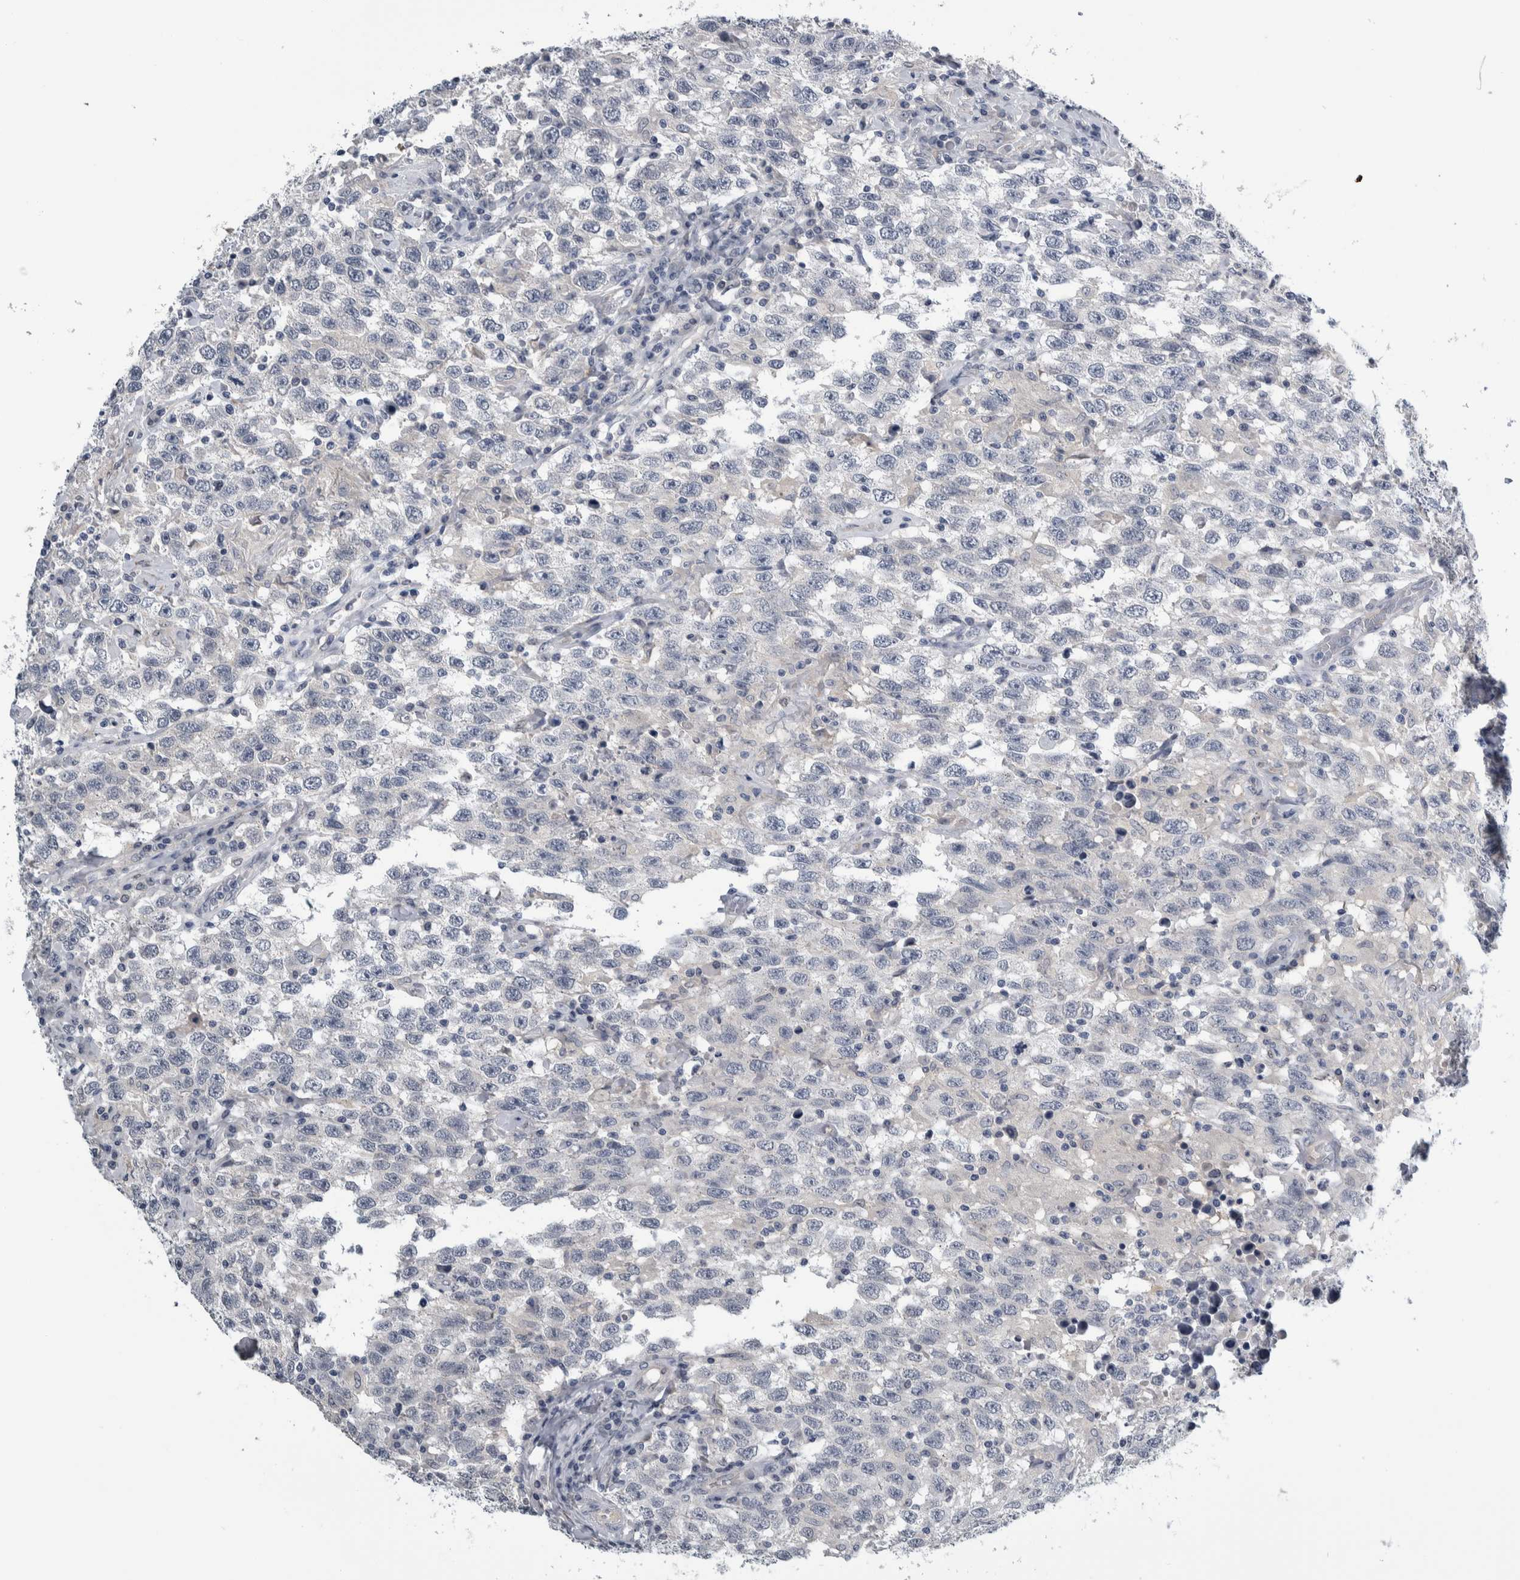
{"staining": {"intensity": "negative", "quantity": "none", "location": "none"}, "tissue": "testis cancer", "cell_type": "Tumor cells", "image_type": "cancer", "snomed": [{"axis": "morphology", "description": "Seminoma, NOS"}, {"axis": "topography", "description": "Testis"}], "caption": "This is an immunohistochemistry (IHC) photomicrograph of testis cancer (seminoma). There is no expression in tumor cells.", "gene": "COL14A1", "patient": {"sex": "male", "age": 41}}